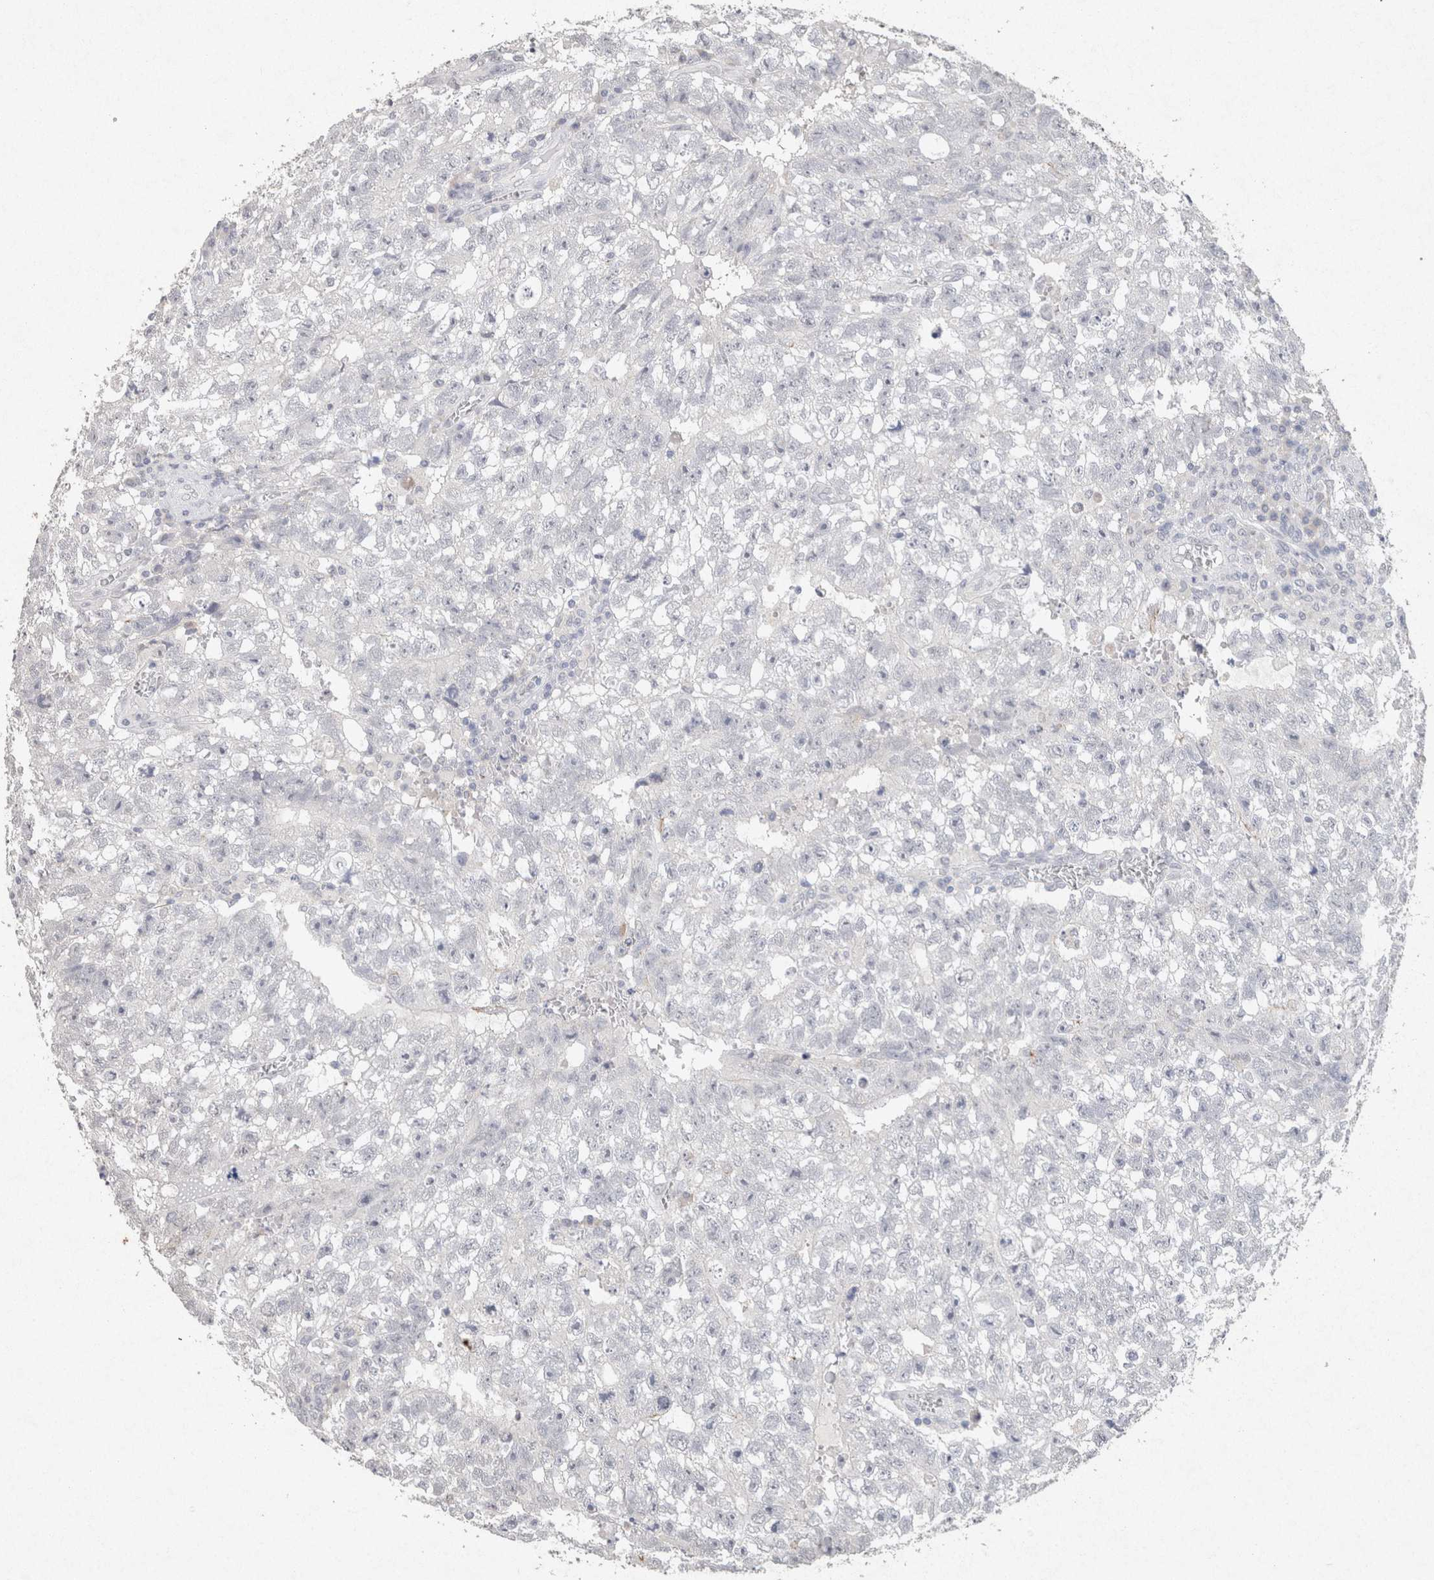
{"staining": {"intensity": "negative", "quantity": "none", "location": "none"}, "tissue": "testis cancer", "cell_type": "Tumor cells", "image_type": "cancer", "snomed": [{"axis": "morphology", "description": "Seminoma, NOS"}, {"axis": "morphology", "description": "Carcinoma, Embryonal, NOS"}, {"axis": "topography", "description": "Testis"}], "caption": "Tumor cells show no significant positivity in embryonal carcinoma (testis).", "gene": "FABP7", "patient": {"sex": "male", "age": 38}}